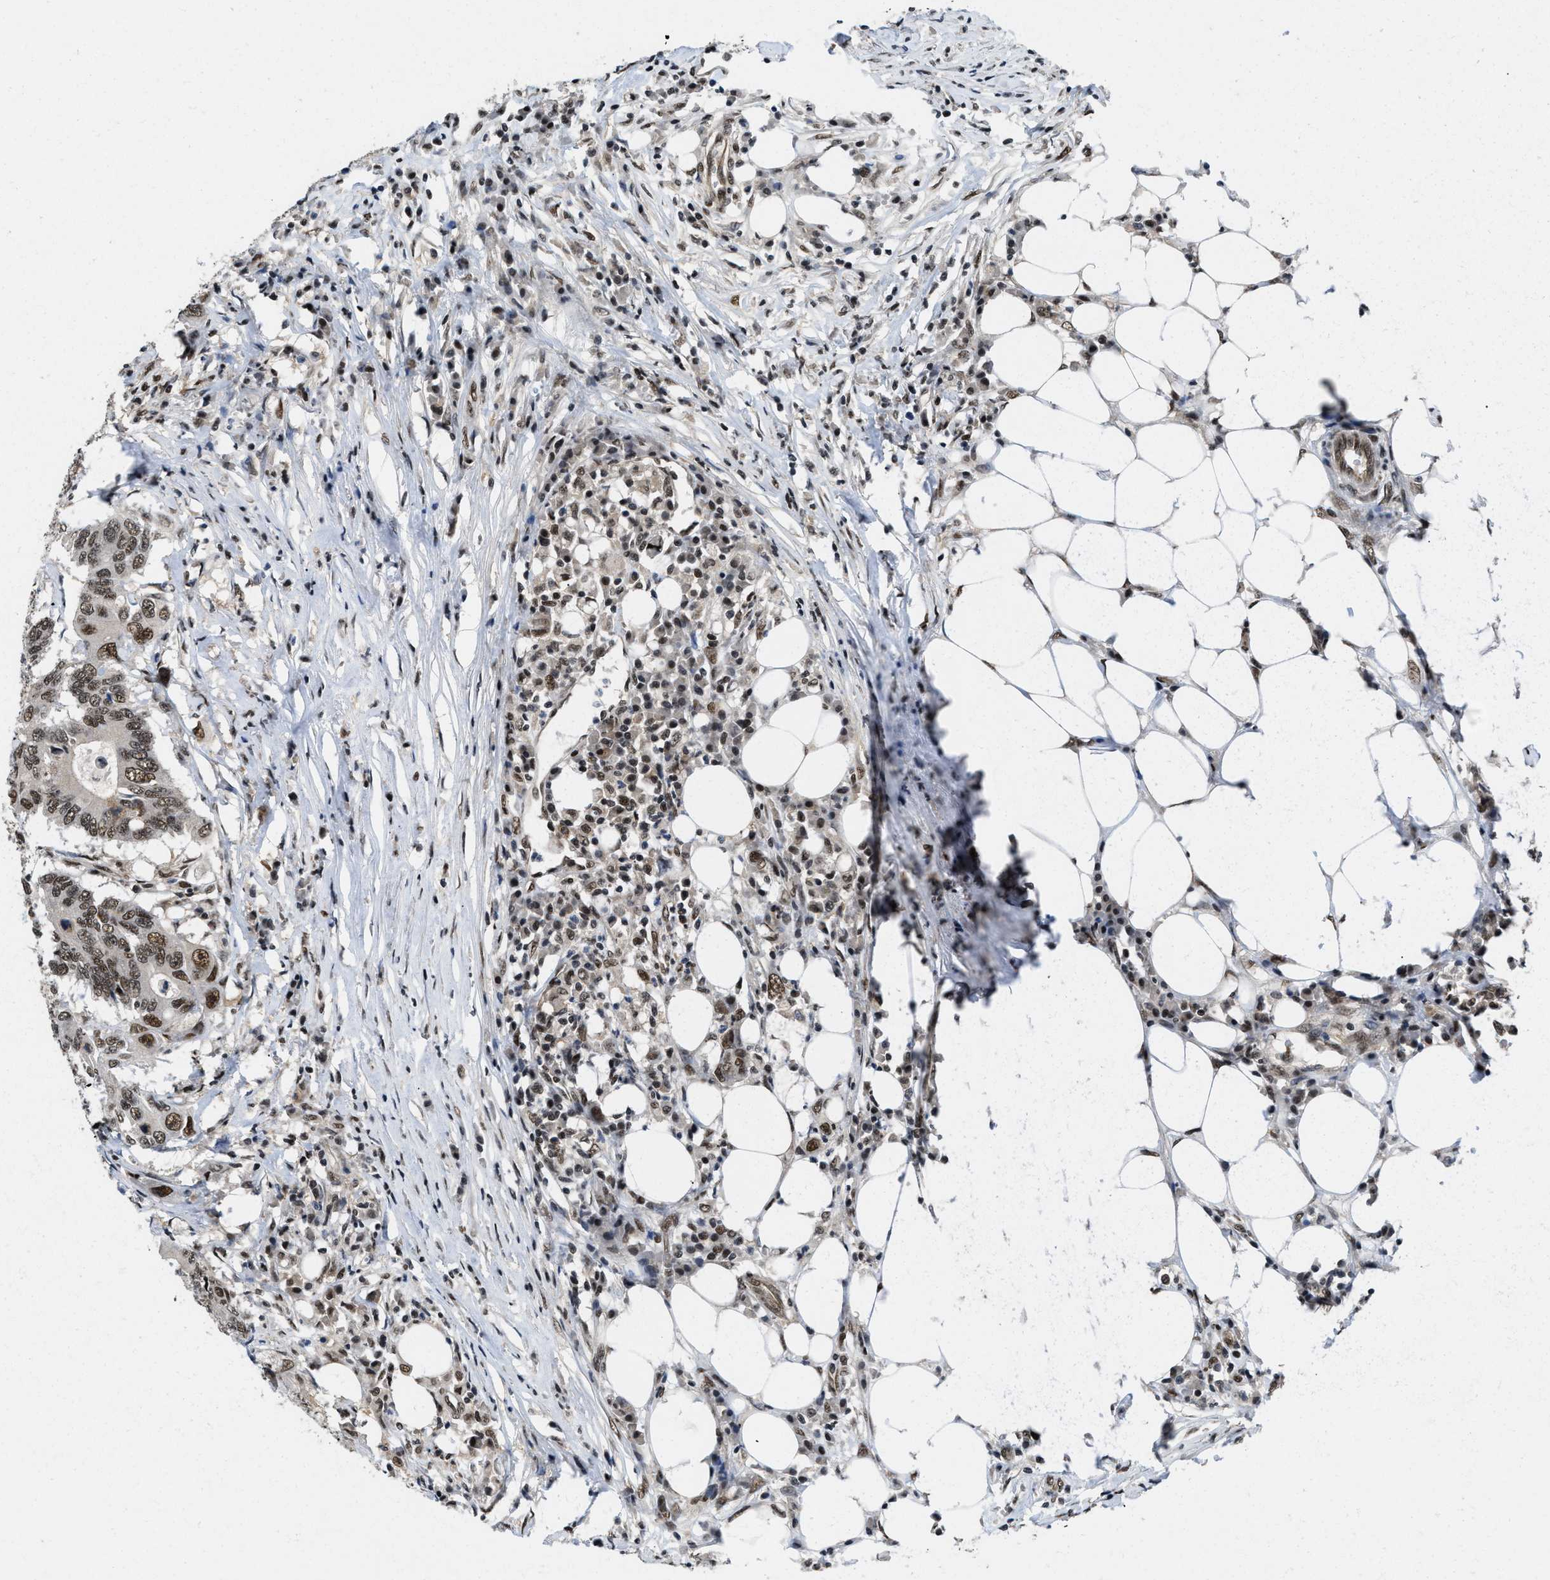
{"staining": {"intensity": "strong", "quantity": ">75%", "location": "nuclear"}, "tissue": "colorectal cancer", "cell_type": "Tumor cells", "image_type": "cancer", "snomed": [{"axis": "morphology", "description": "Adenocarcinoma, NOS"}, {"axis": "topography", "description": "Colon"}], "caption": "IHC staining of colorectal cancer (adenocarcinoma), which demonstrates high levels of strong nuclear staining in approximately >75% of tumor cells indicating strong nuclear protein positivity. The staining was performed using DAB (brown) for protein detection and nuclei were counterstained in hematoxylin (blue).", "gene": "SAFB", "patient": {"sex": "male", "age": 71}}